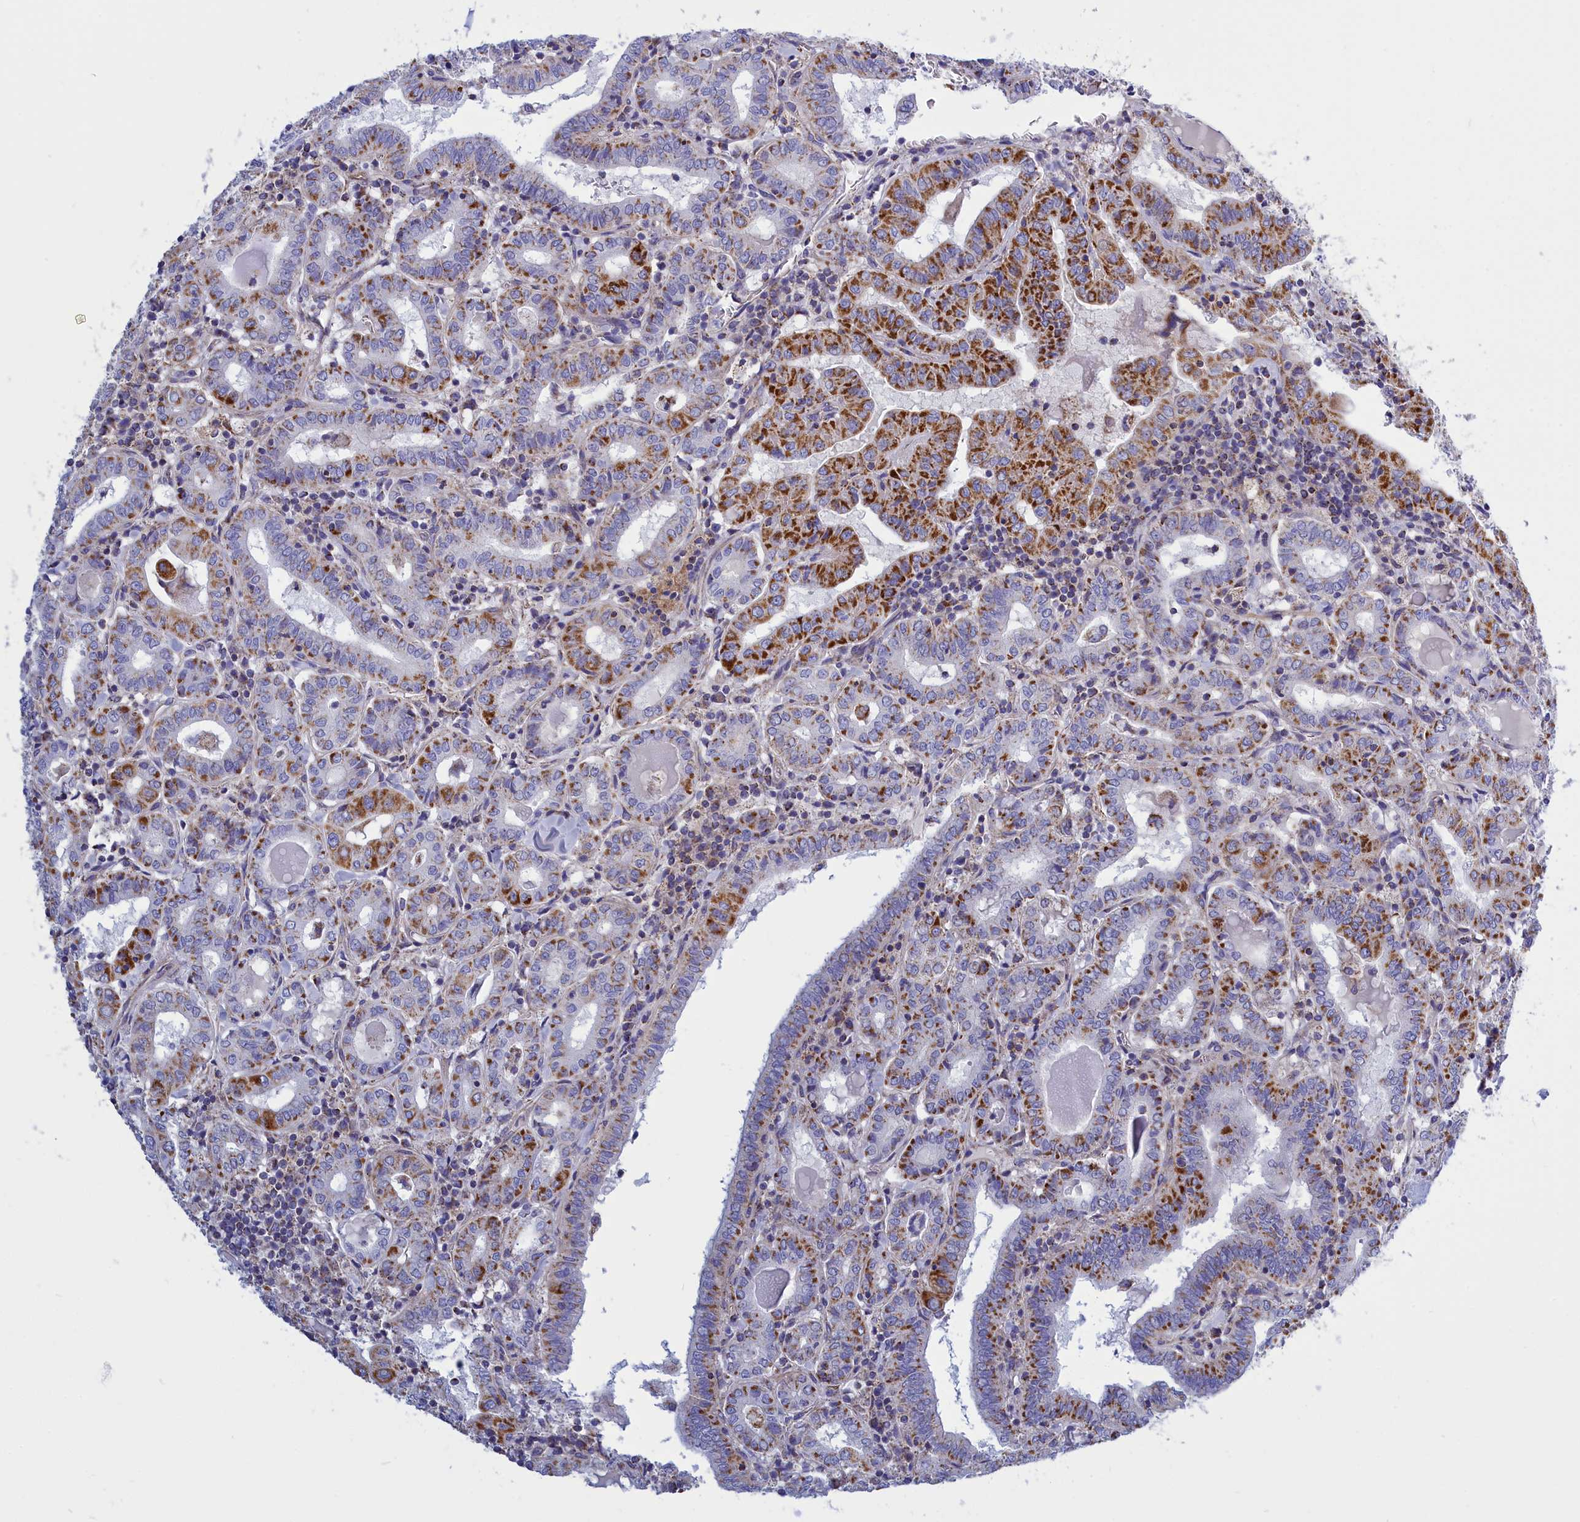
{"staining": {"intensity": "strong", "quantity": "25%-75%", "location": "cytoplasmic/membranous"}, "tissue": "thyroid cancer", "cell_type": "Tumor cells", "image_type": "cancer", "snomed": [{"axis": "morphology", "description": "Papillary adenocarcinoma, NOS"}, {"axis": "topography", "description": "Thyroid gland"}], "caption": "Strong cytoplasmic/membranous expression for a protein is appreciated in approximately 25%-75% of tumor cells of thyroid cancer using immunohistochemistry (IHC).", "gene": "CCRL2", "patient": {"sex": "female", "age": 72}}